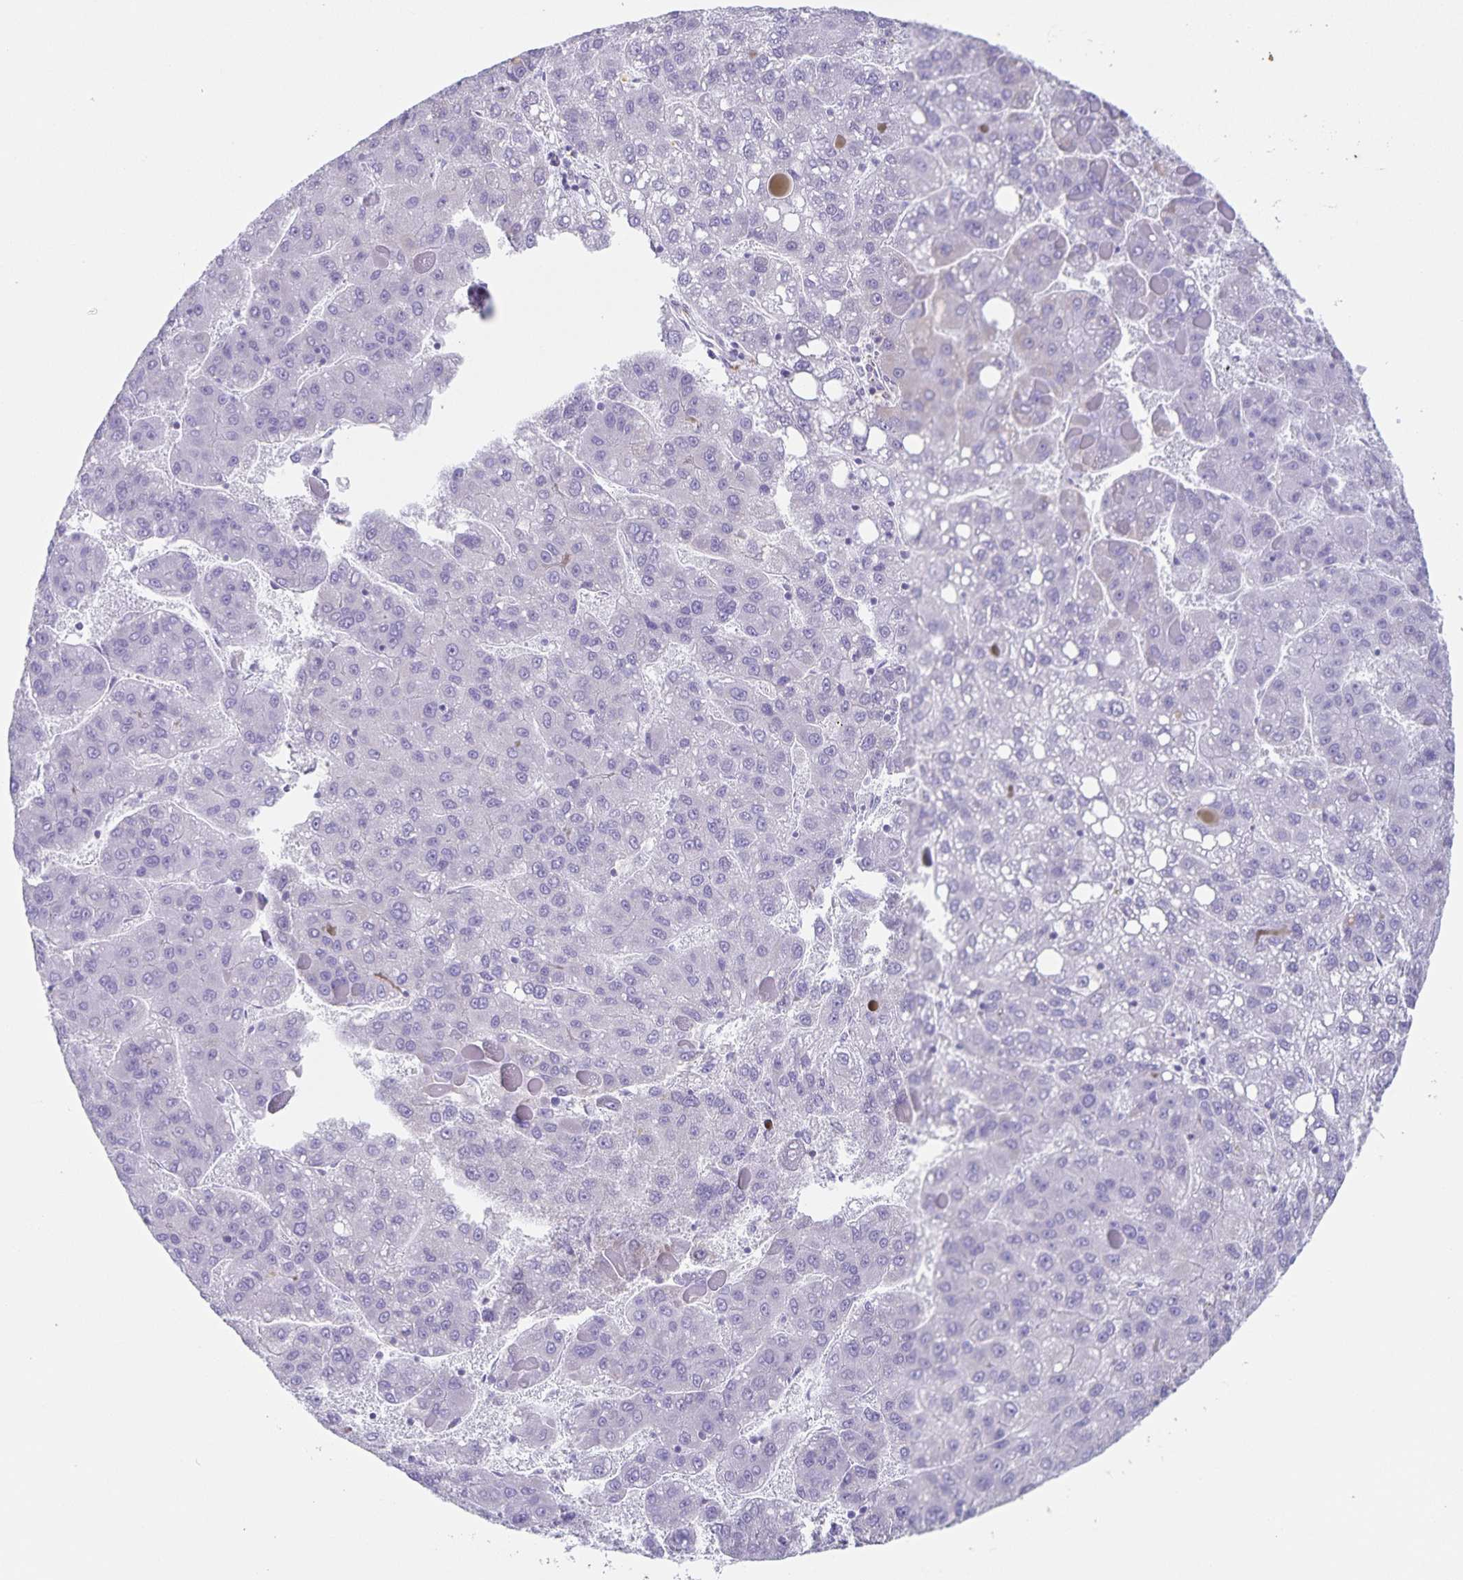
{"staining": {"intensity": "negative", "quantity": "none", "location": "none"}, "tissue": "liver cancer", "cell_type": "Tumor cells", "image_type": "cancer", "snomed": [{"axis": "morphology", "description": "Carcinoma, Hepatocellular, NOS"}, {"axis": "topography", "description": "Liver"}], "caption": "Tumor cells are negative for brown protein staining in liver cancer.", "gene": "SYNM", "patient": {"sex": "female", "age": 82}}